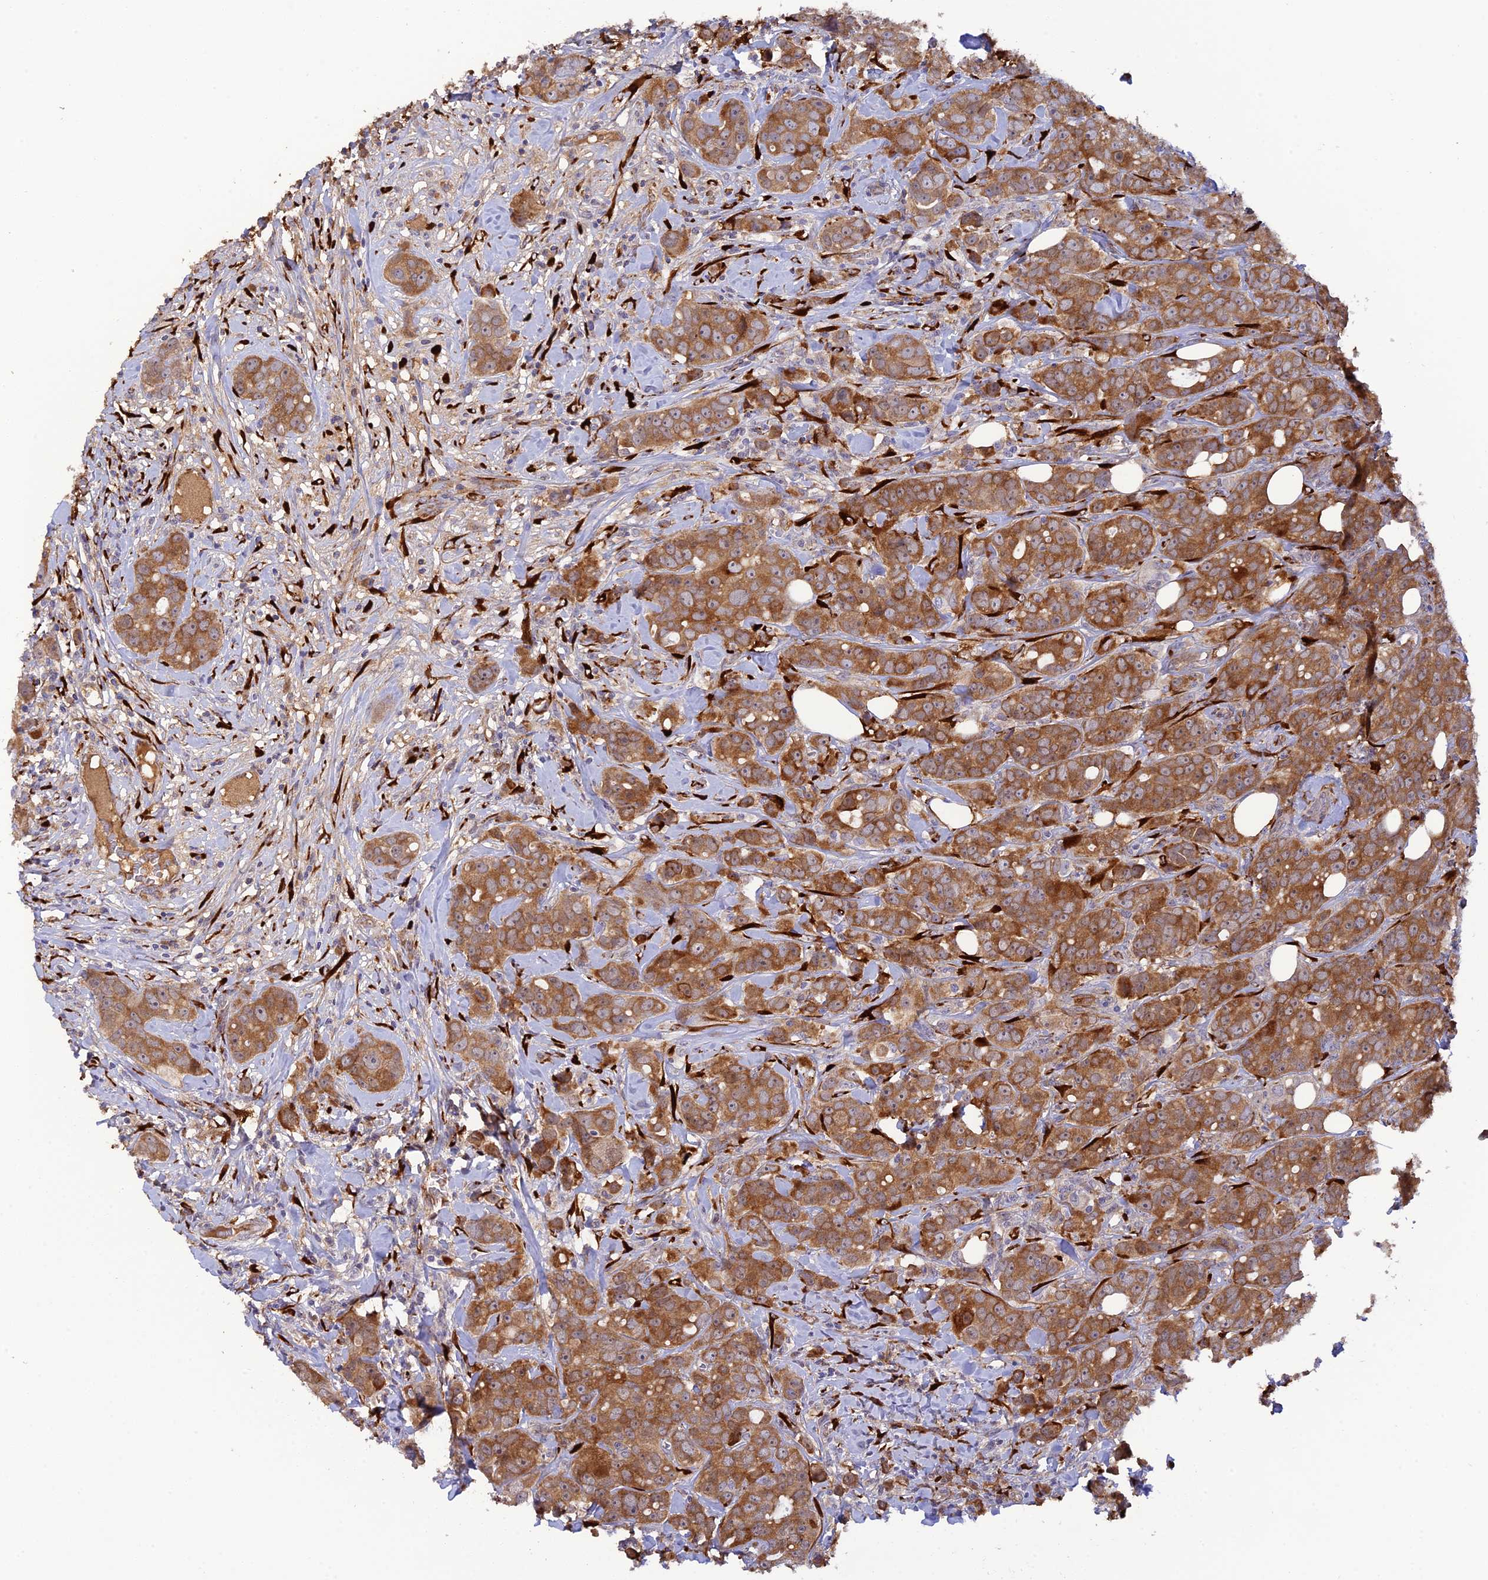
{"staining": {"intensity": "strong", "quantity": ">75%", "location": "cytoplasmic/membranous"}, "tissue": "breast cancer", "cell_type": "Tumor cells", "image_type": "cancer", "snomed": [{"axis": "morphology", "description": "Duct carcinoma"}, {"axis": "topography", "description": "Breast"}], "caption": "A histopathology image showing strong cytoplasmic/membranous positivity in about >75% of tumor cells in breast cancer, as visualized by brown immunohistochemical staining.", "gene": "P3H3", "patient": {"sex": "female", "age": 43}}